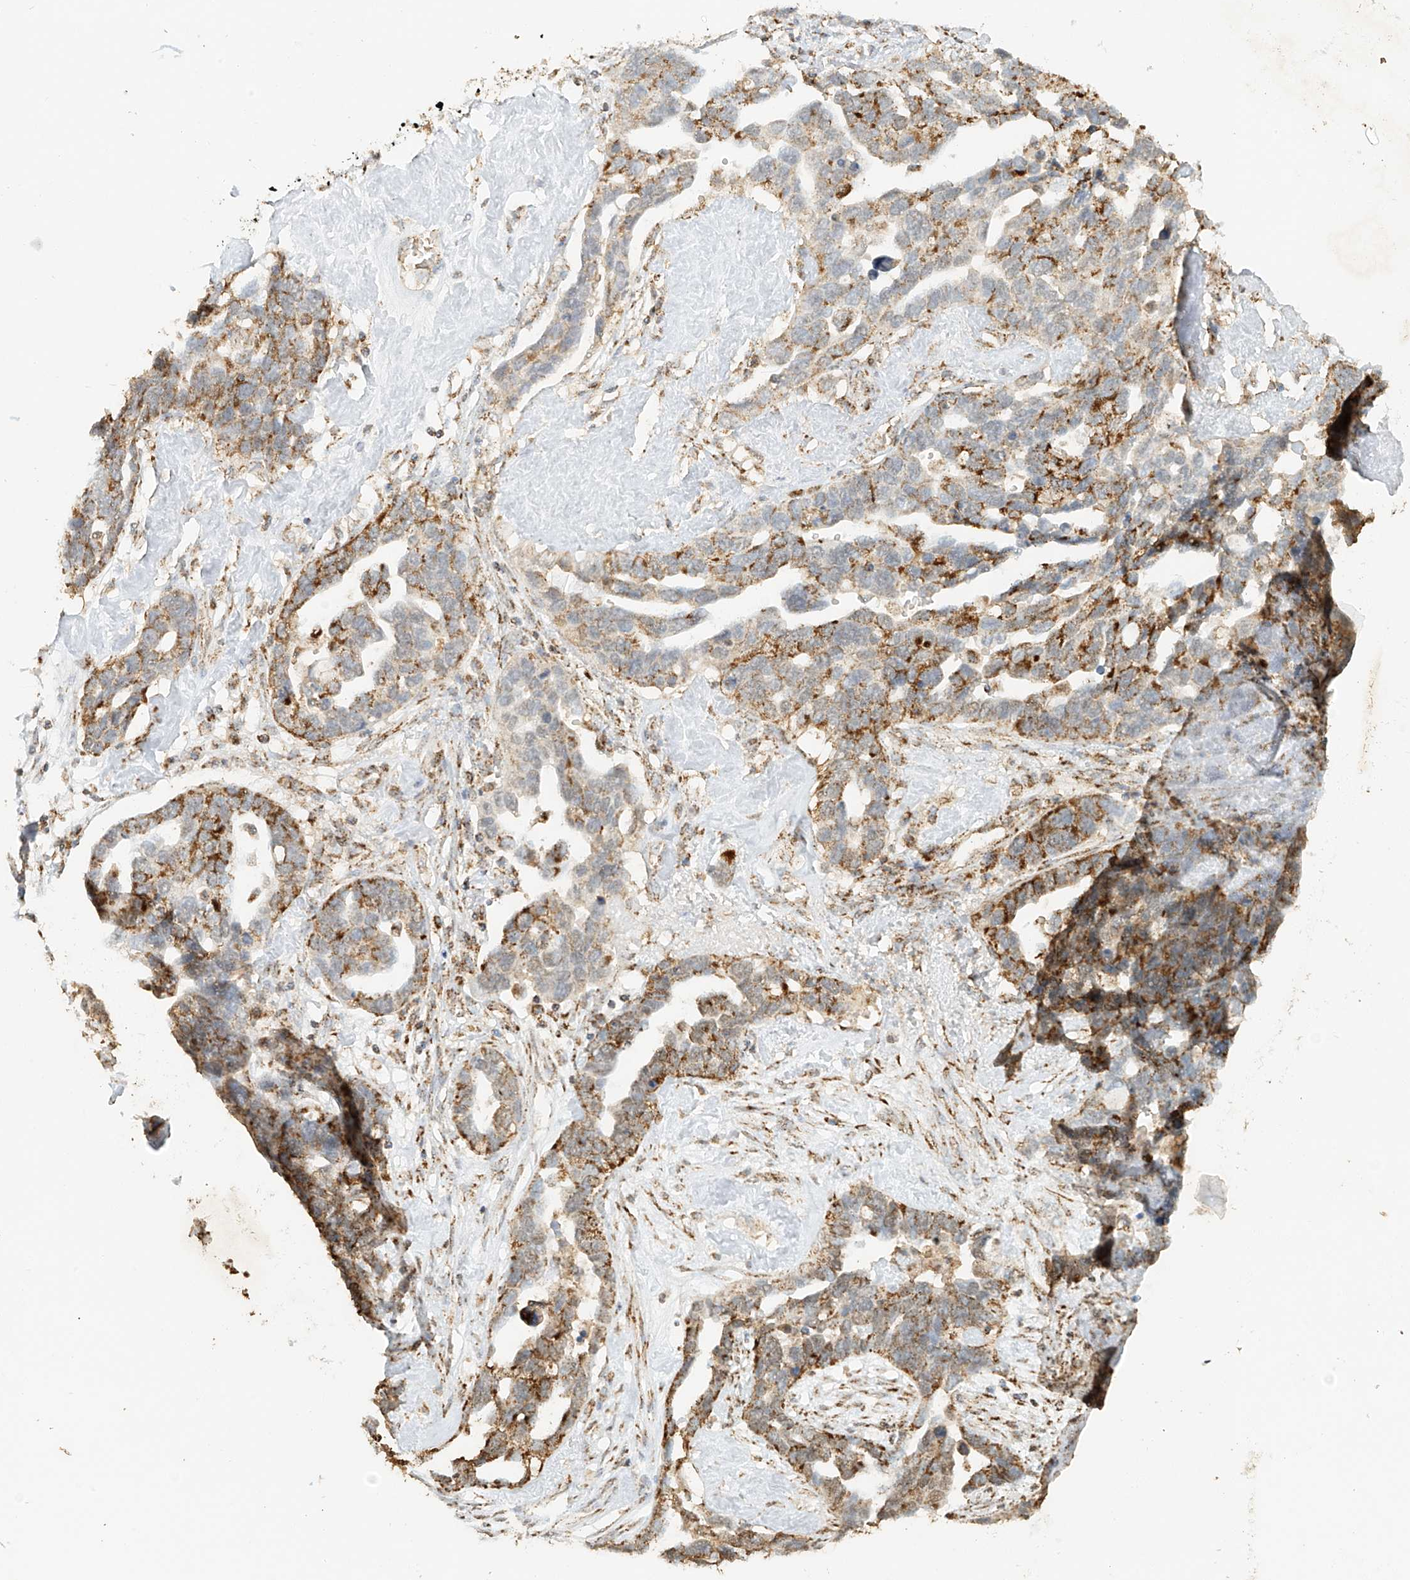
{"staining": {"intensity": "moderate", "quantity": "25%-75%", "location": "cytoplasmic/membranous"}, "tissue": "ovarian cancer", "cell_type": "Tumor cells", "image_type": "cancer", "snomed": [{"axis": "morphology", "description": "Cystadenocarcinoma, serous, NOS"}, {"axis": "topography", "description": "Ovary"}], "caption": "A photomicrograph showing moderate cytoplasmic/membranous expression in about 25%-75% of tumor cells in ovarian serous cystadenocarcinoma, as visualized by brown immunohistochemical staining.", "gene": "MIPEP", "patient": {"sex": "female", "age": 54}}